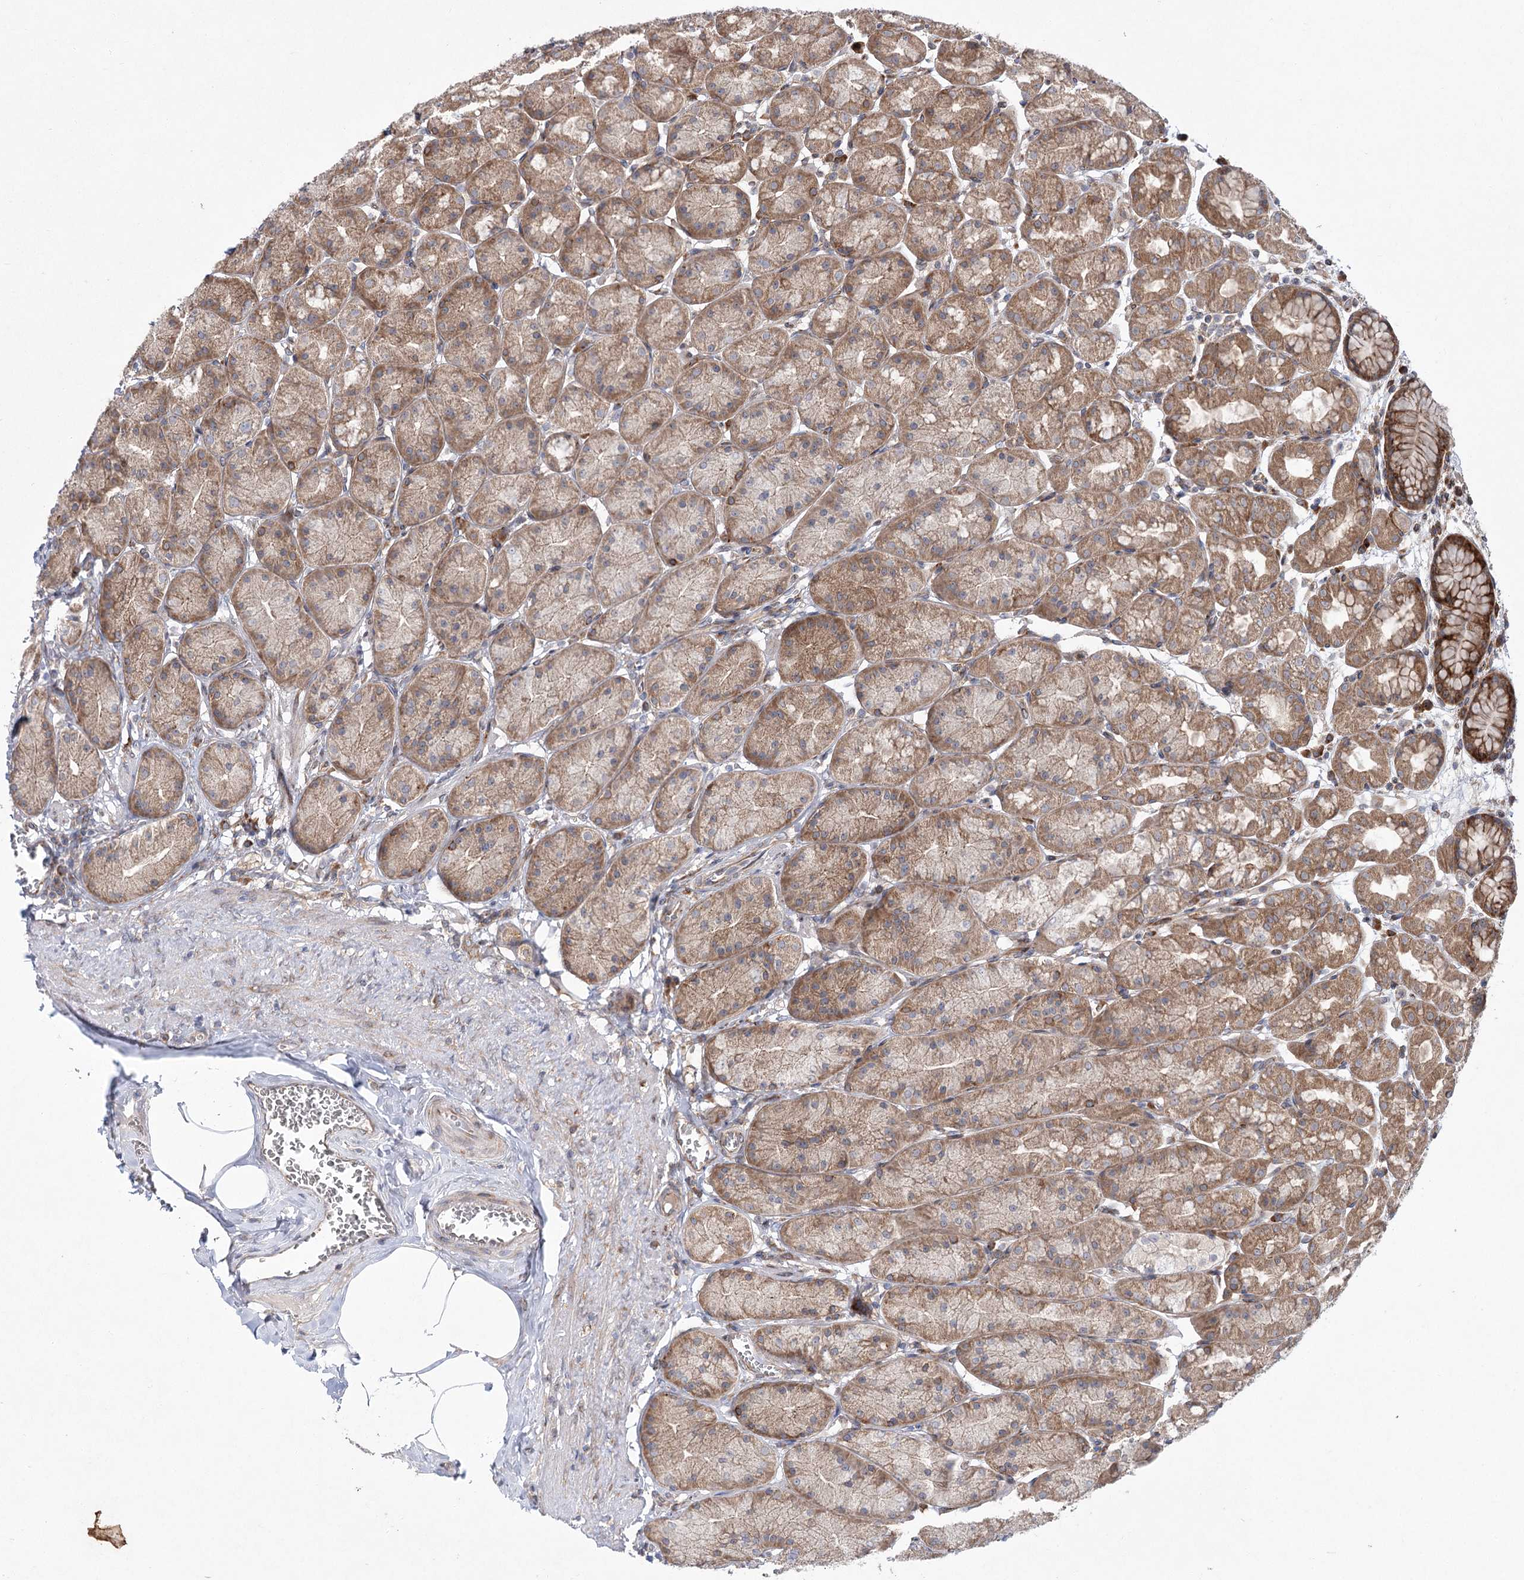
{"staining": {"intensity": "moderate", "quantity": ">75%", "location": "cytoplasmic/membranous"}, "tissue": "stomach", "cell_type": "Glandular cells", "image_type": "normal", "snomed": [{"axis": "morphology", "description": "Normal tissue, NOS"}, {"axis": "topography", "description": "Stomach"}], "caption": "A brown stain labels moderate cytoplasmic/membranous positivity of a protein in glandular cells of unremarkable human stomach.", "gene": "VWA2", "patient": {"sex": "male", "age": 42}}